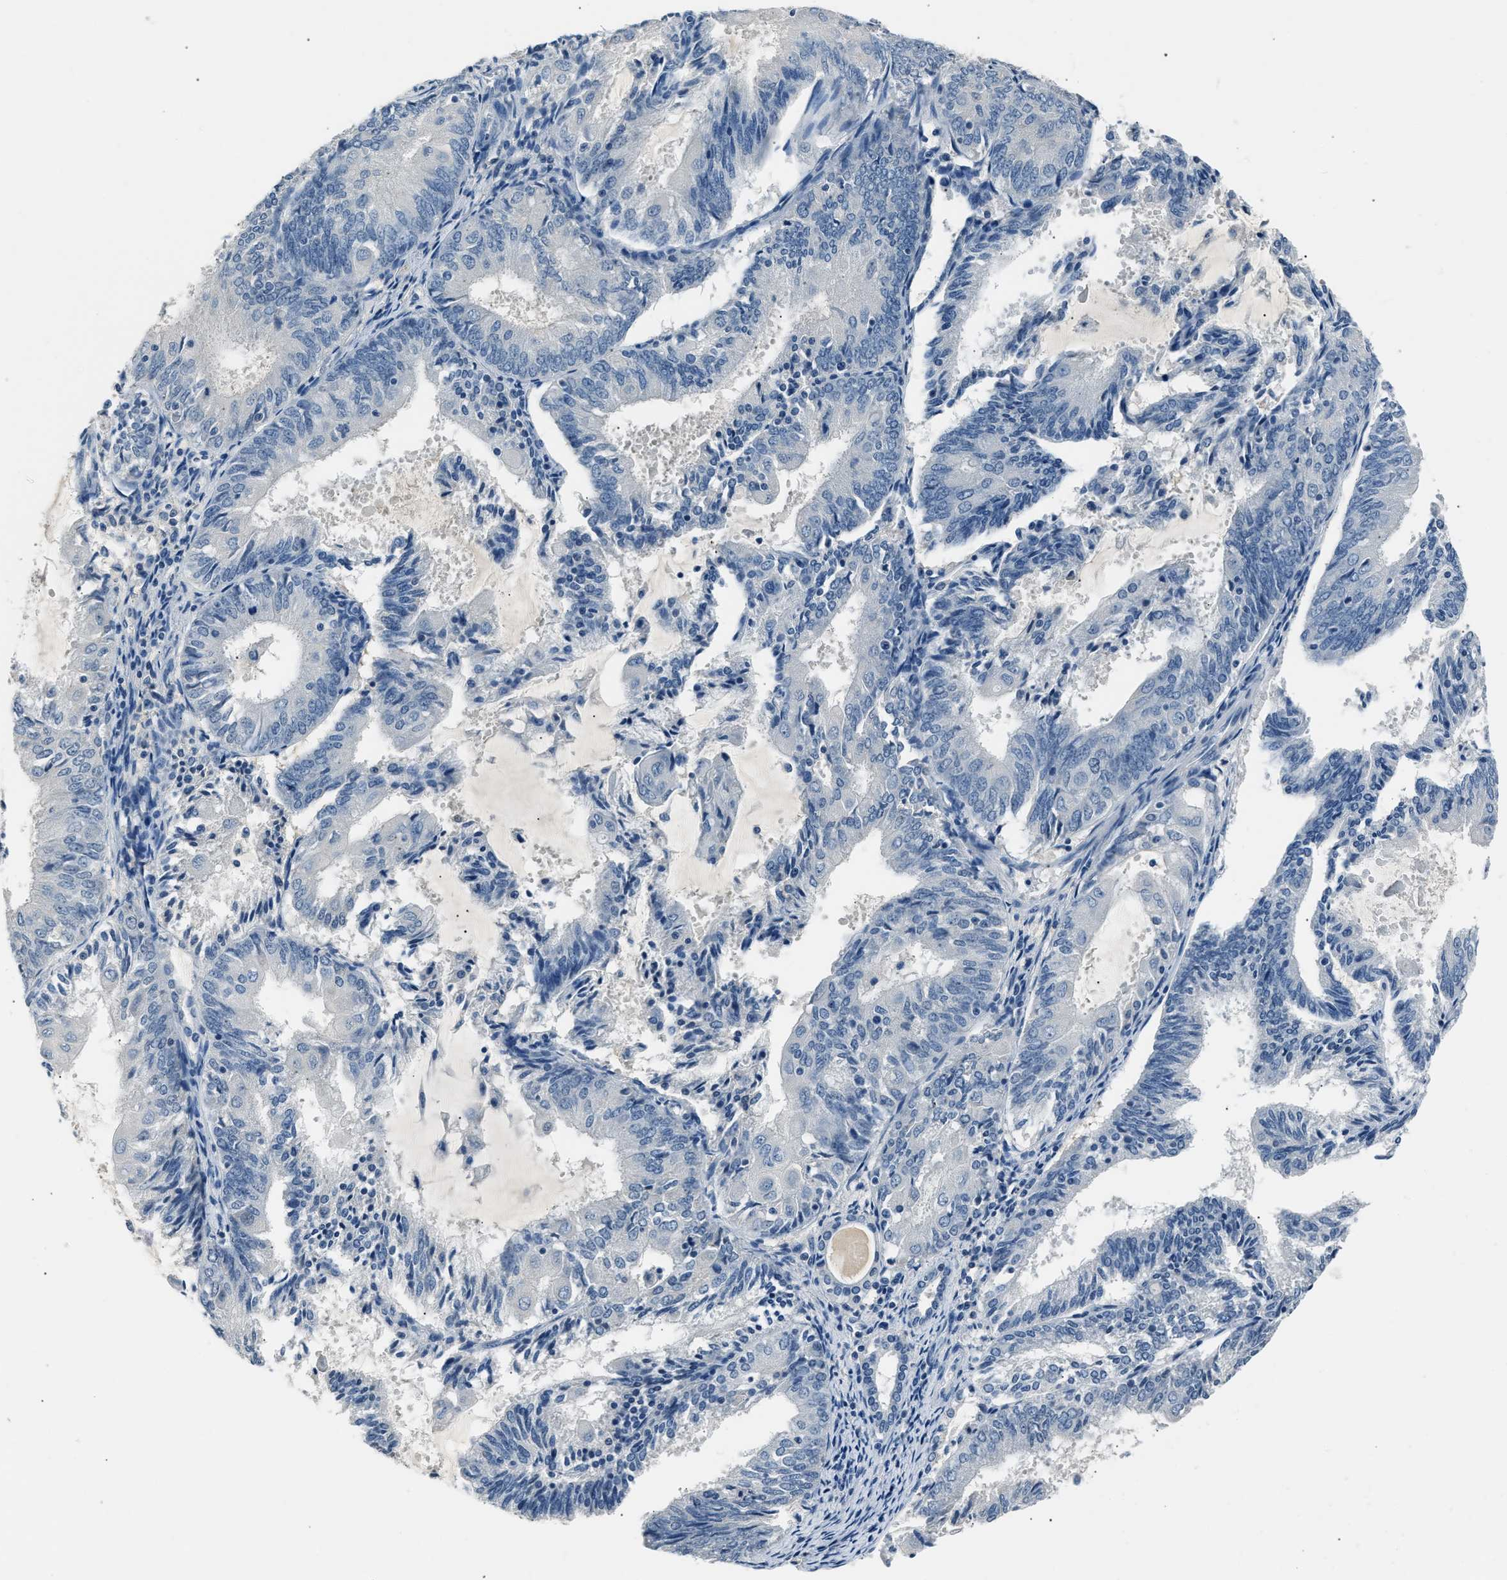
{"staining": {"intensity": "negative", "quantity": "none", "location": "none"}, "tissue": "endometrial cancer", "cell_type": "Tumor cells", "image_type": "cancer", "snomed": [{"axis": "morphology", "description": "Adenocarcinoma, NOS"}, {"axis": "topography", "description": "Endometrium"}], "caption": "This is an immunohistochemistry (IHC) image of endometrial adenocarcinoma. There is no expression in tumor cells.", "gene": "INHA", "patient": {"sex": "female", "age": 81}}